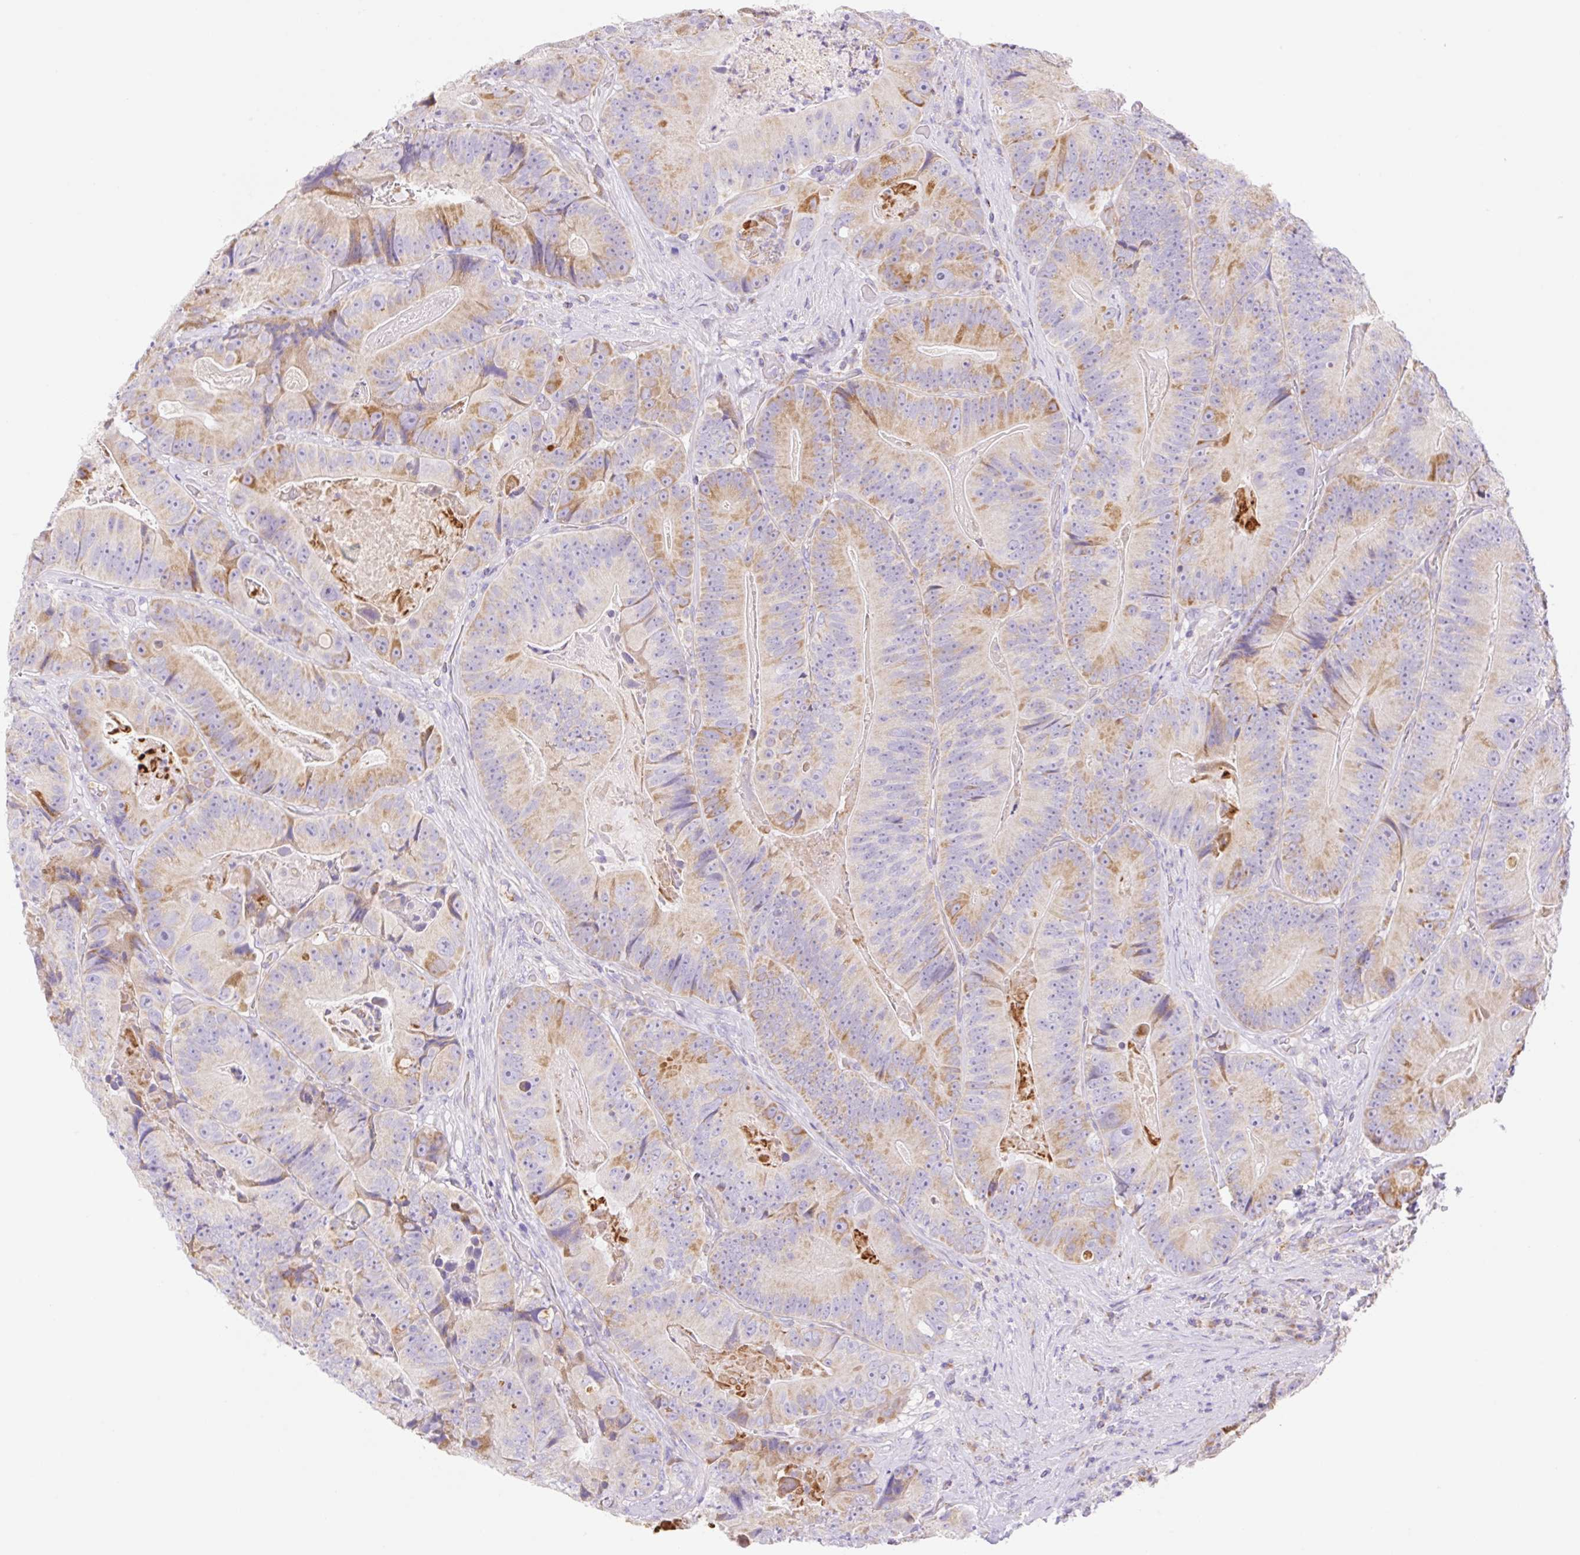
{"staining": {"intensity": "moderate", "quantity": "25%-75%", "location": "cytoplasmic/membranous"}, "tissue": "colorectal cancer", "cell_type": "Tumor cells", "image_type": "cancer", "snomed": [{"axis": "morphology", "description": "Adenocarcinoma, NOS"}, {"axis": "topography", "description": "Colon"}], "caption": "A high-resolution image shows immunohistochemistry (IHC) staining of colorectal adenocarcinoma, which exhibits moderate cytoplasmic/membranous staining in about 25%-75% of tumor cells.", "gene": "ETNK2", "patient": {"sex": "female", "age": 86}}